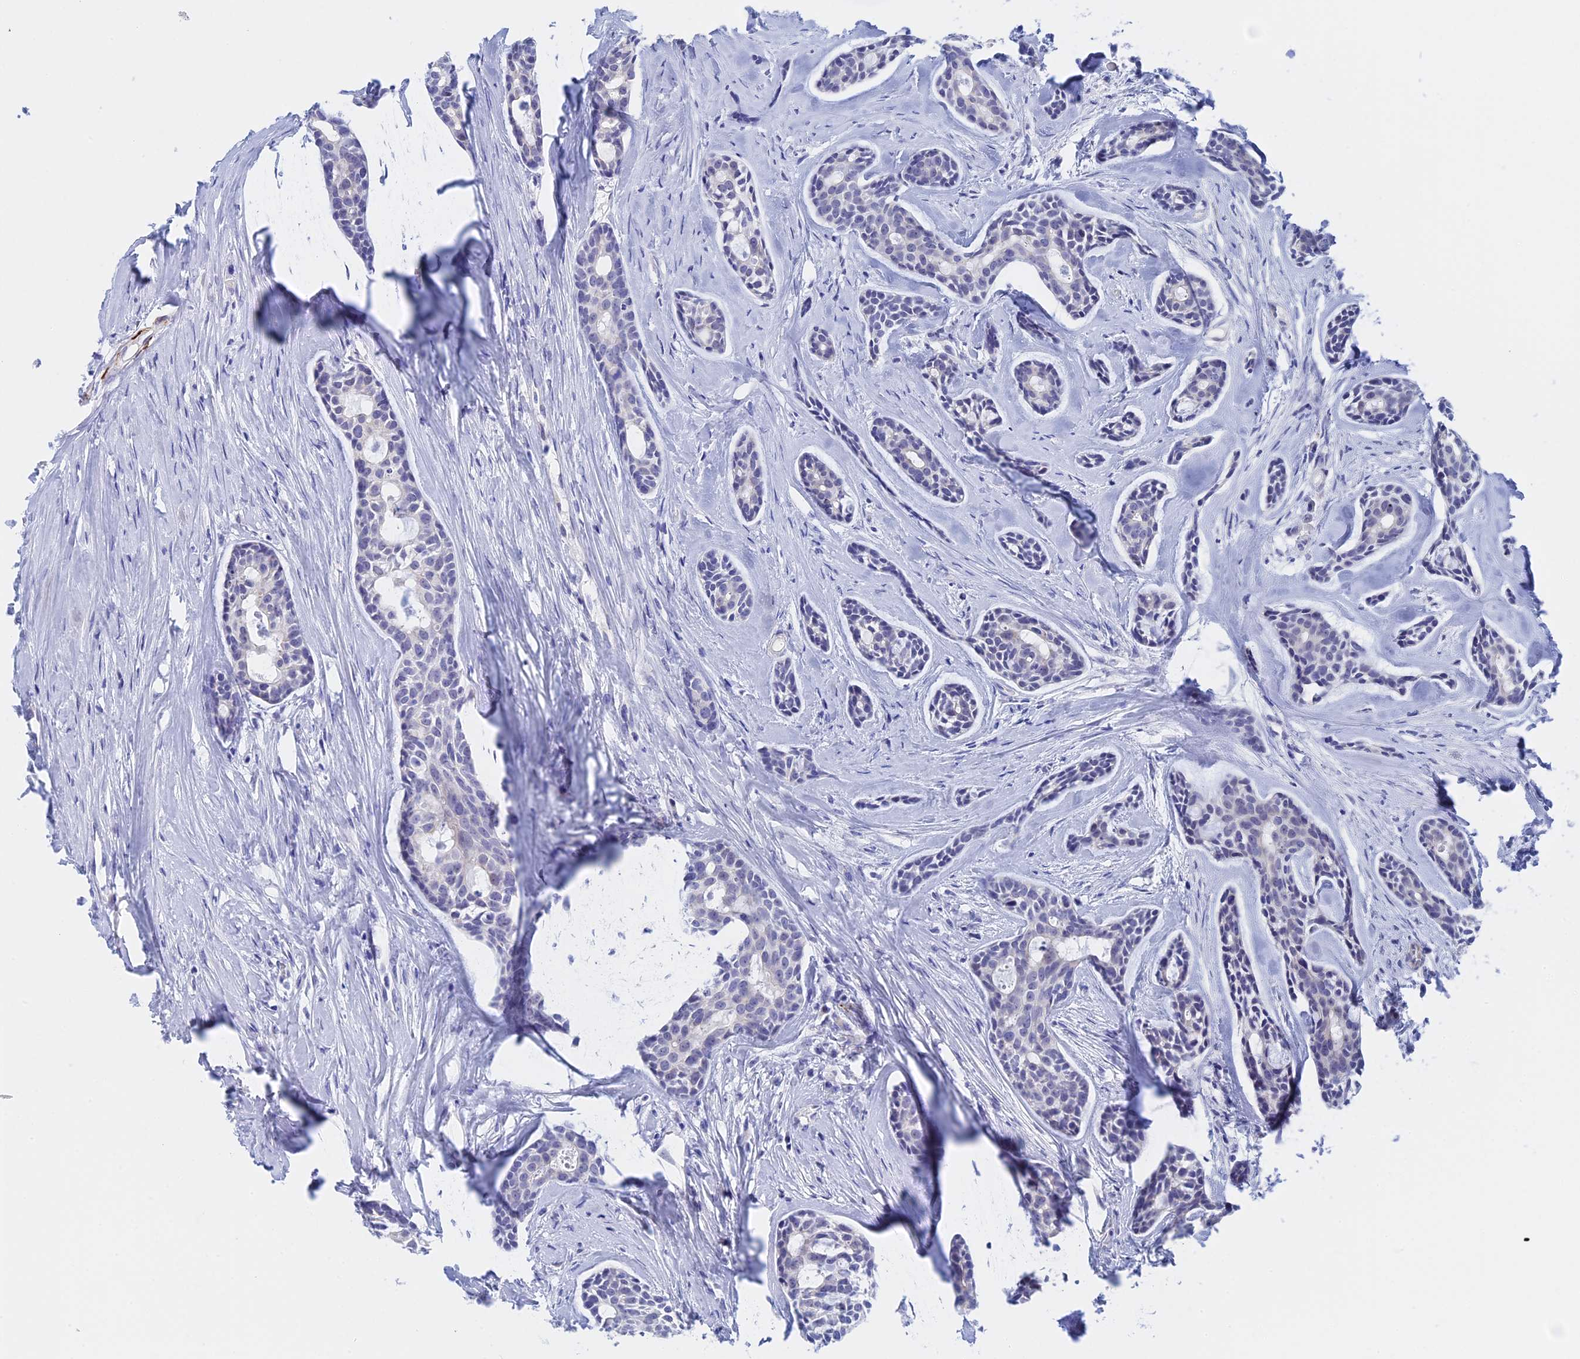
{"staining": {"intensity": "negative", "quantity": "none", "location": "none"}, "tissue": "head and neck cancer", "cell_type": "Tumor cells", "image_type": "cancer", "snomed": [{"axis": "morphology", "description": "Adenocarcinoma, NOS"}, {"axis": "topography", "description": "Subcutis"}, {"axis": "topography", "description": "Head-Neck"}], "caption": "Tumor cells show no significant expression in head and neck cancer (adenocarcinoma).", "gene": "WDR83", "patient": {"sex": "female", "age": 73}}